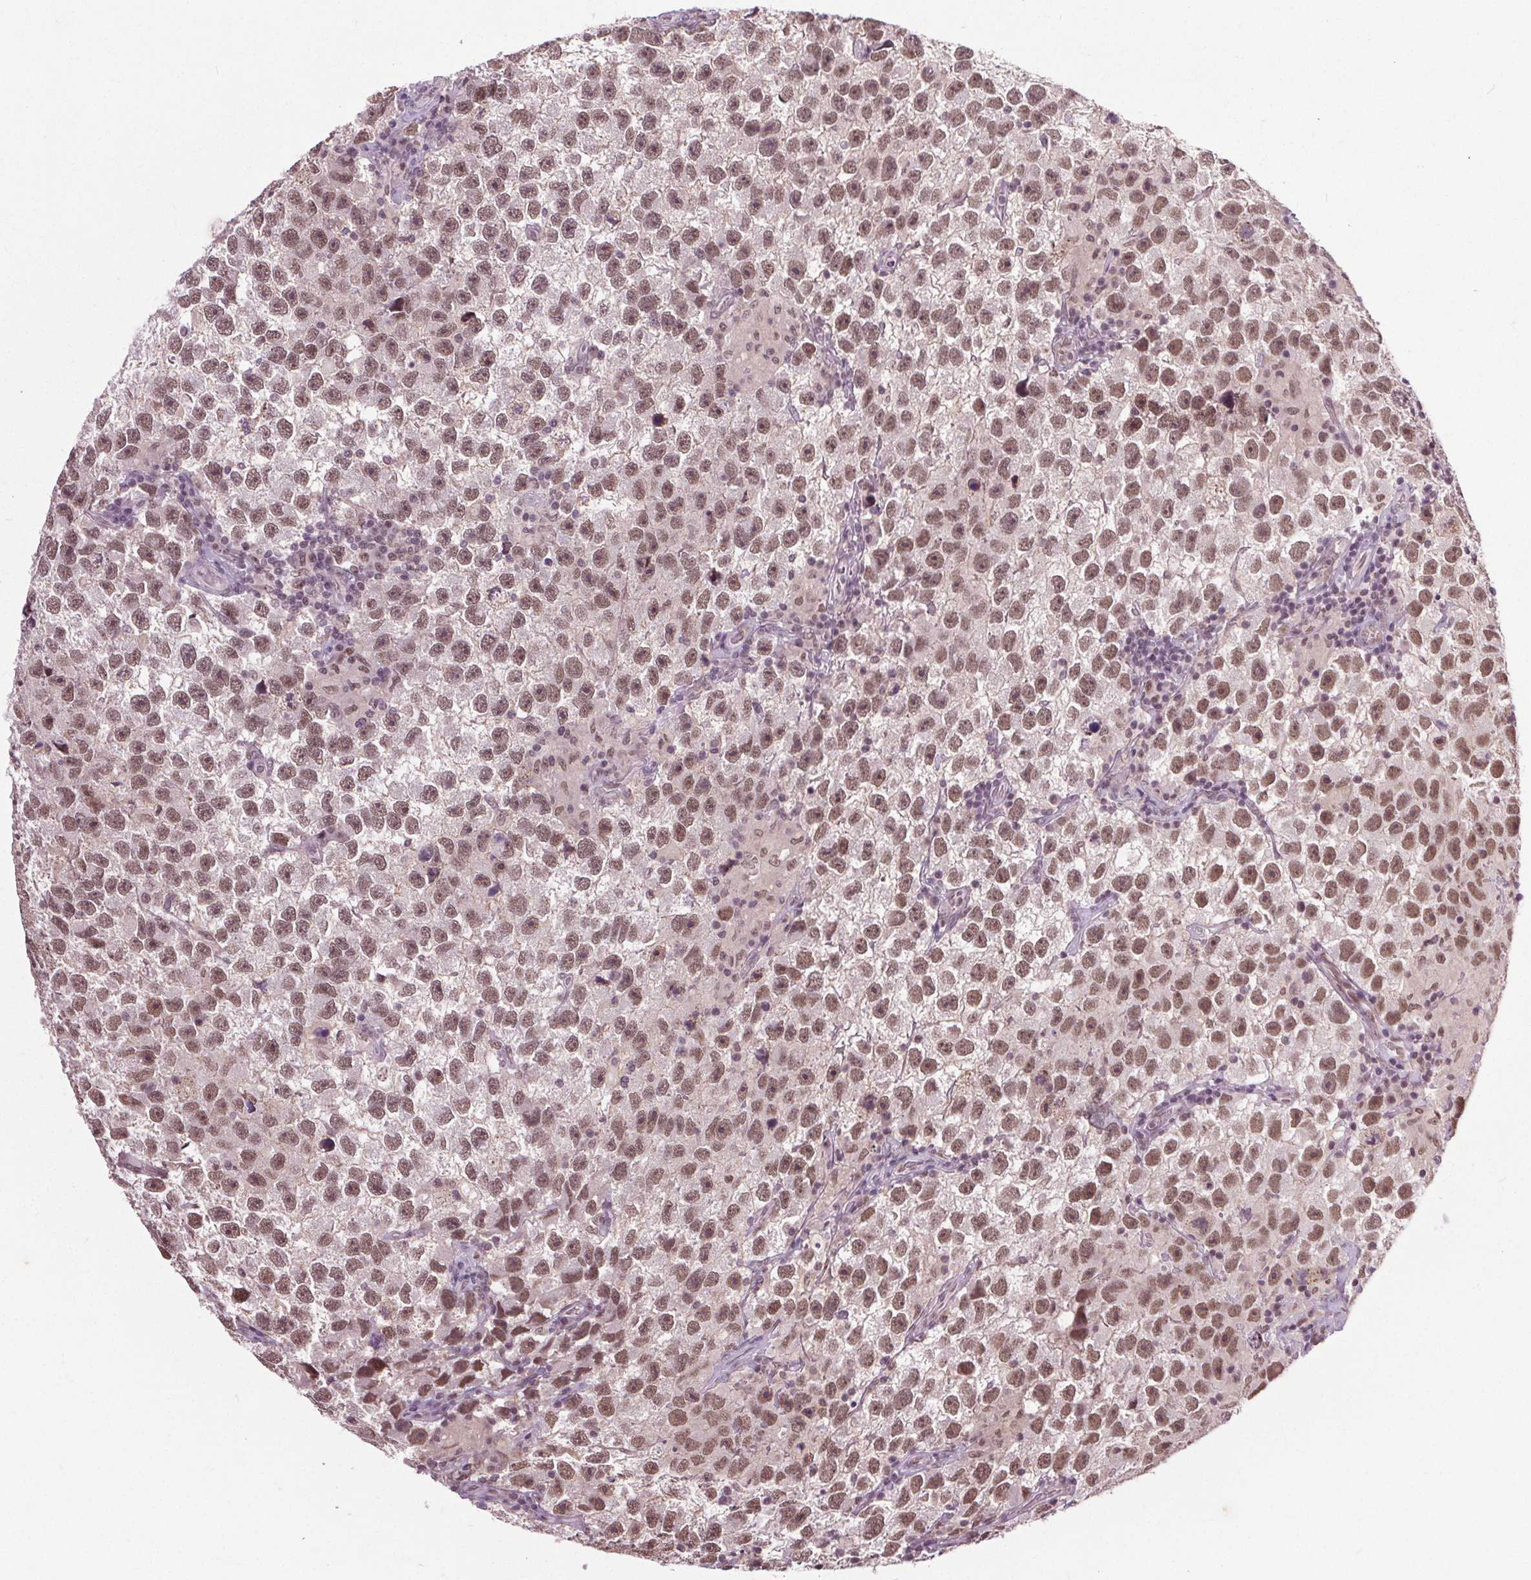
{"staining": {"intensity": "moderate", "quantity": ">75%", "location": "nuclear"}, "tissue": "testis cancer", "cell_type": "Tumor cells", "image_type": "cancer", "snomed": [{"axis": "morphology", "description": "Seminoma, NOS"}, {"axis": "topography", "description": "Testis"}], "caption": "Immunohistochemistry (IHC) photomicrograph of neoplastic tissue: human seminoma (testis) stained using IHC shows medium levels of moderate protein expression localized specifically in the nuclear of tumor cells, appearing as a nuclear brown color.", "gene": "MED6", "patient": {"sex": "male", "age": 26}}